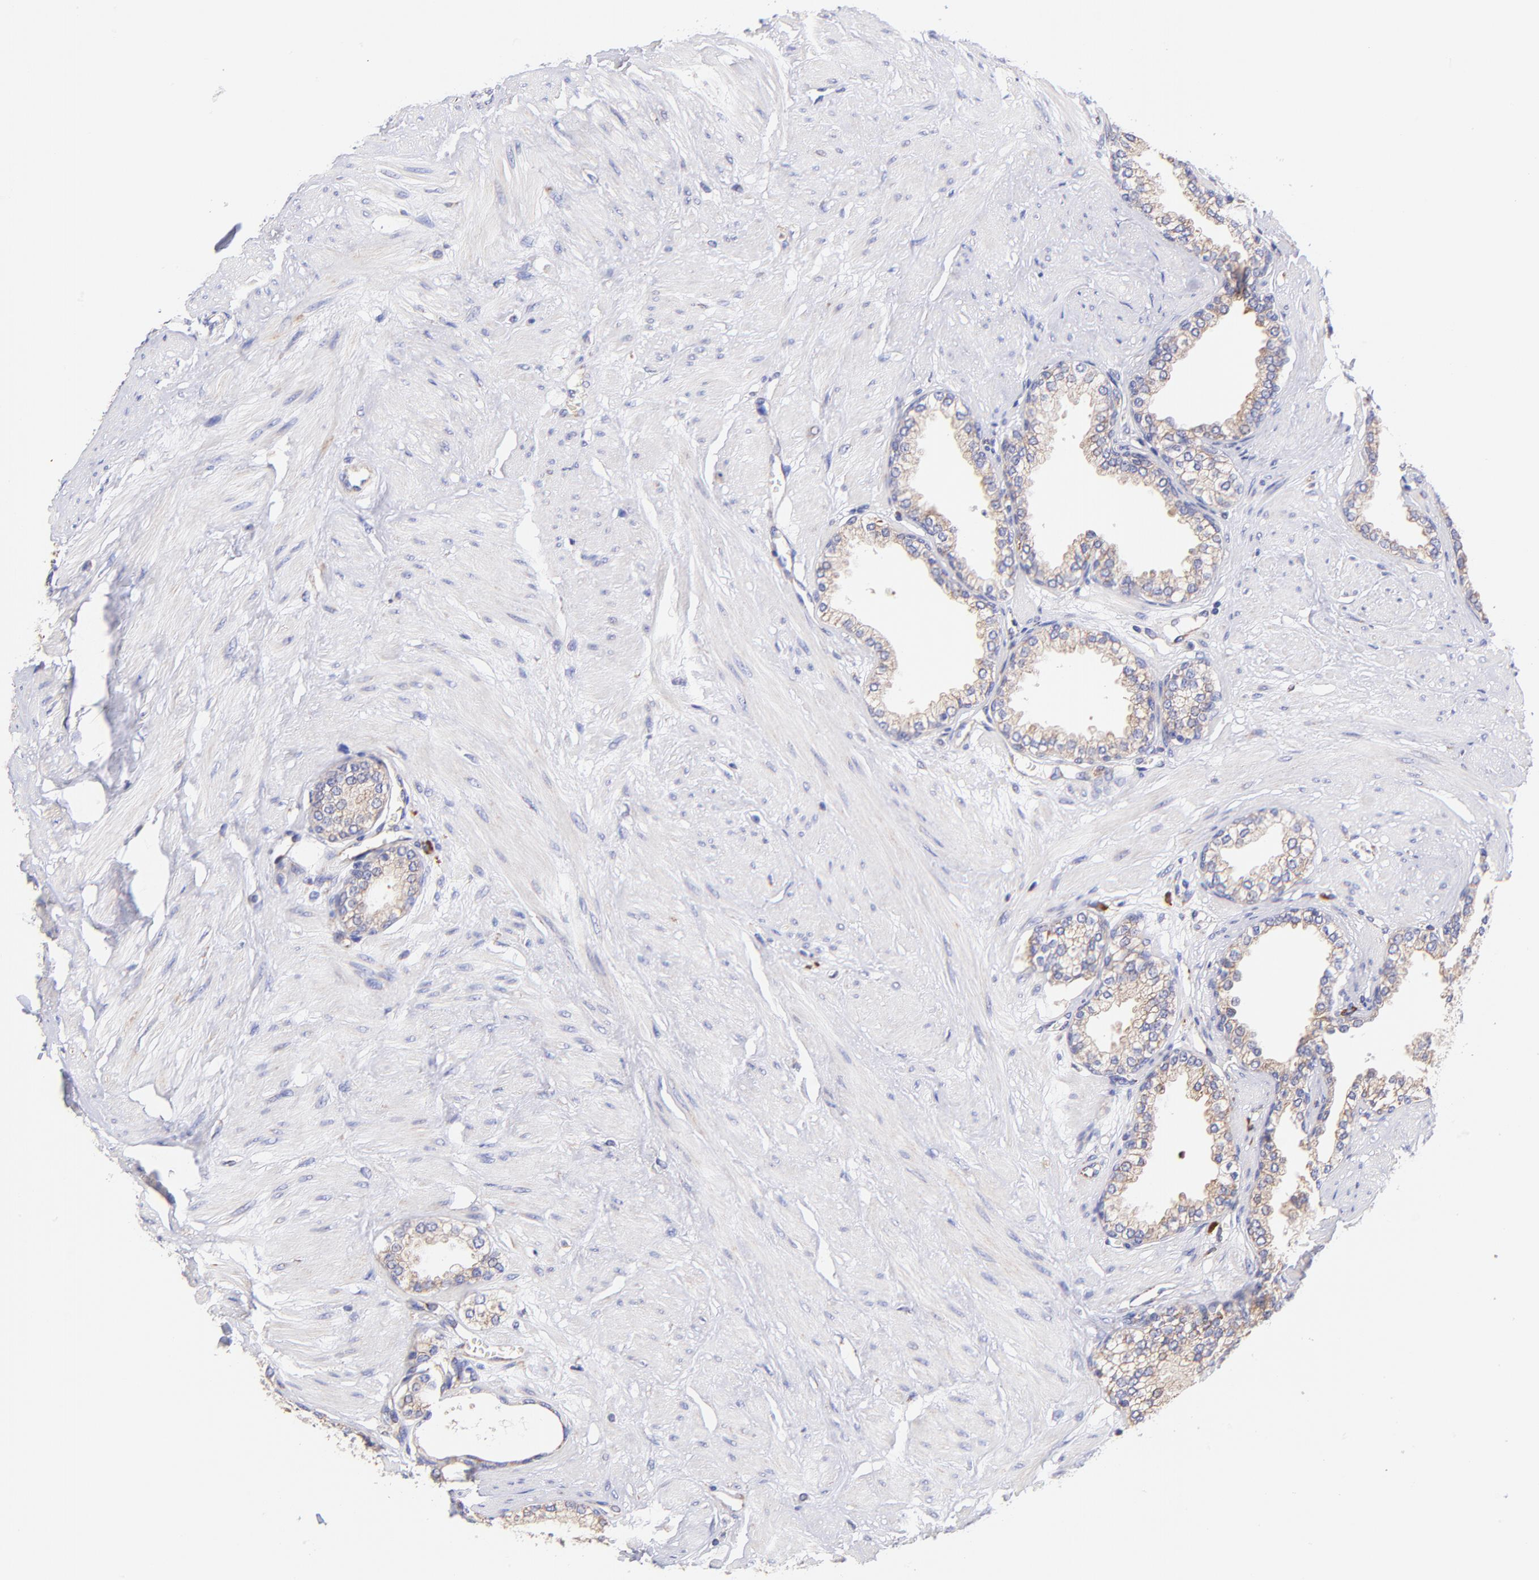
{"staining": {"intensity": "weak", "quantity": ">75%", "location": "cytoplasmic/membranous"}, "tissue": "prostate", "cell_type": "Glandular cells", "image_type": "normal", "snomed": [{"axis": "morphology", "description": "Normal tissue, NOS"}, {"axis": "topography", "description": "Prostate"}], "caption": "High-power microscopy captured an immunohistochemistry (IHC) photomicrograph of benign prostate, revealing weak cytoplasmic/membranous positivity in about >75% of glandular cells.", "gene": "PREX1", "patient": {"sex": "male", "age": 64}}